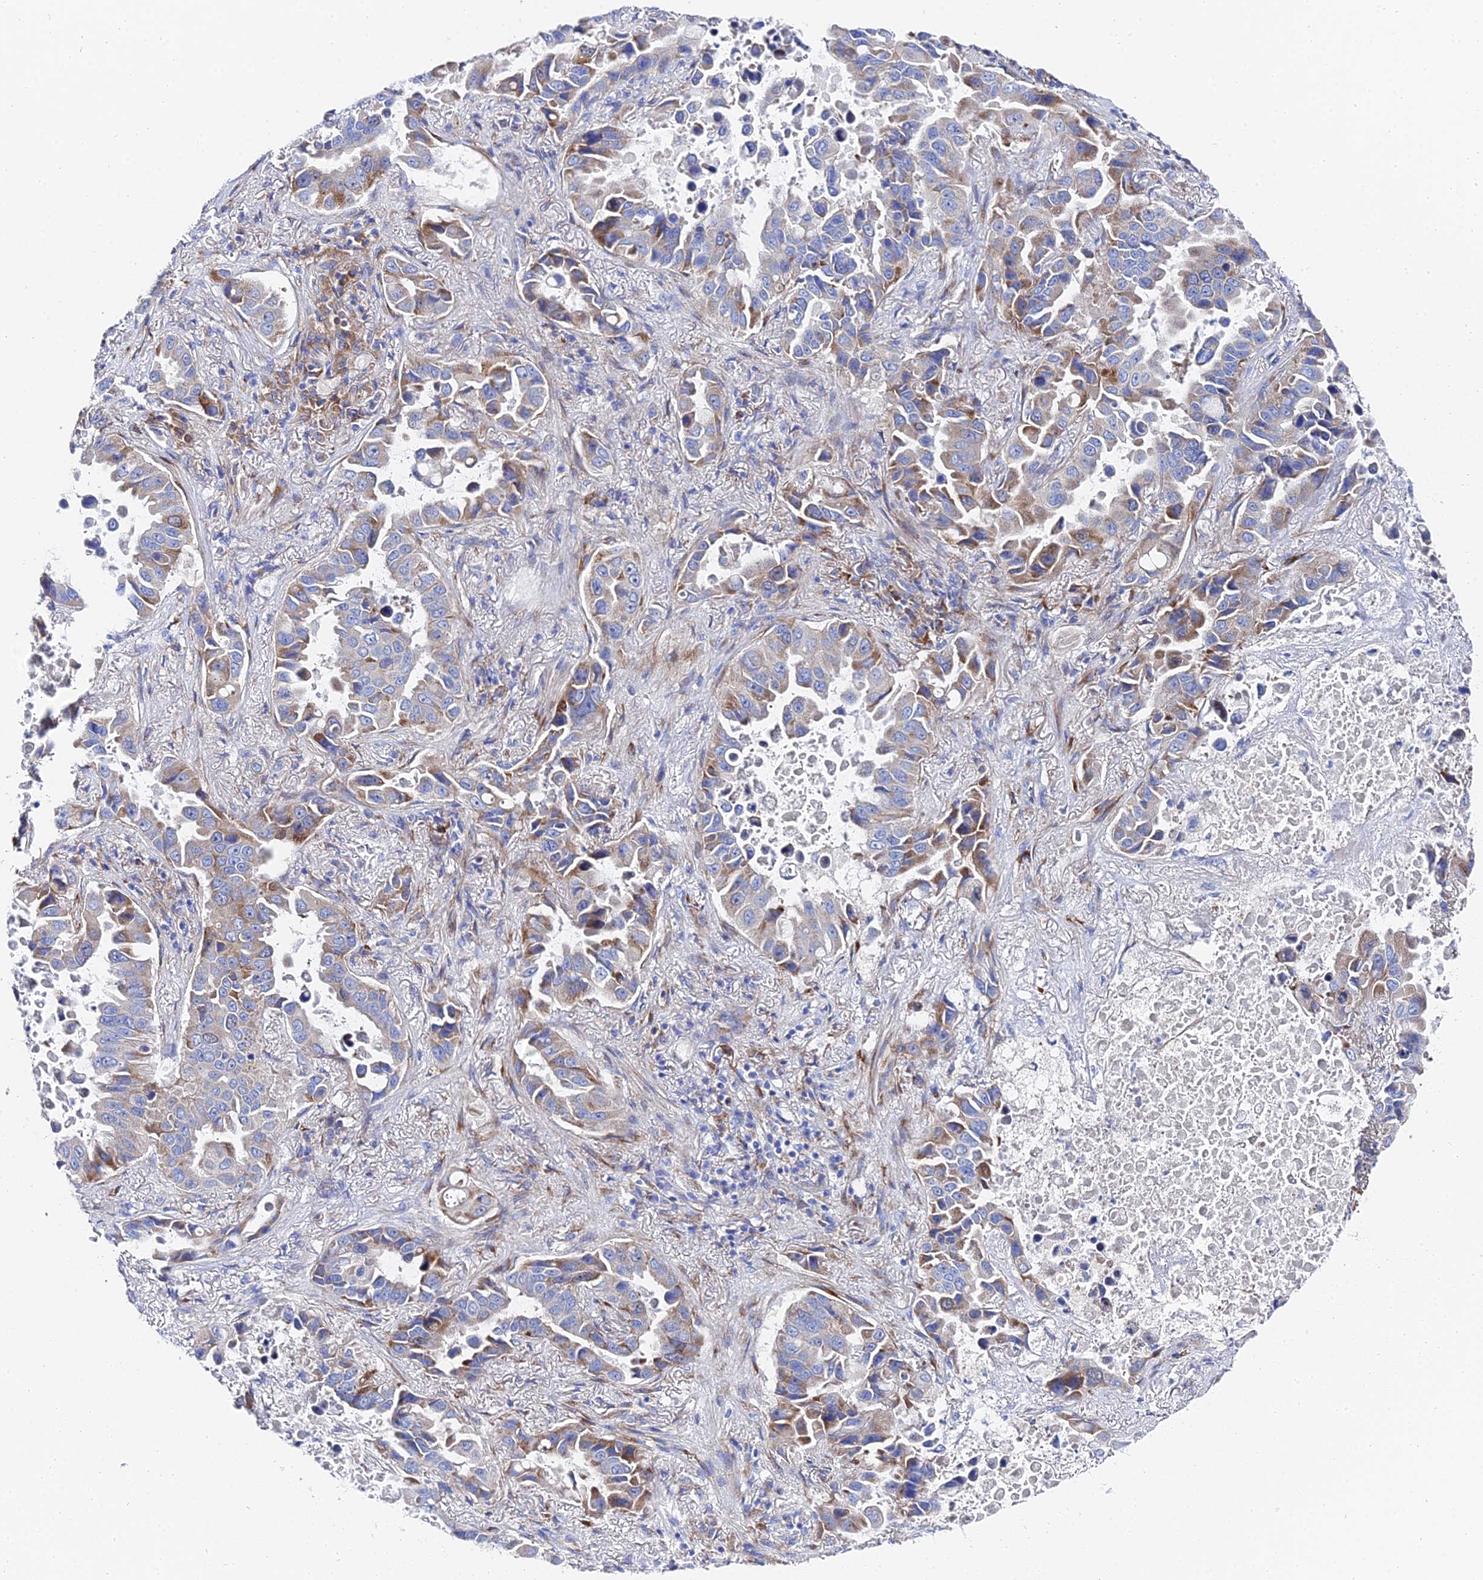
{"staining": {"intensity": "moderate", "quantity": "<25%", "location": "cytoplasmic/membranous"}, "tissue": "lung cancer", "cell_type": "Tumor cells", "image_type": "cancer", "snomed": [{"axis": "morphology", "description": "Adenocarcinoma, NOS"}, {"axis": "topography", "description": "Lung"}], "caption": "A photomicrograph showing moderate cytoplasmic/membranous staining in about <25% of tumor cells in adenocarcinoma (lung), as visualized by brown immunohistochemical staining.", "gene": "PTTG1", "patient": {"sex": "male", "age": 64}}